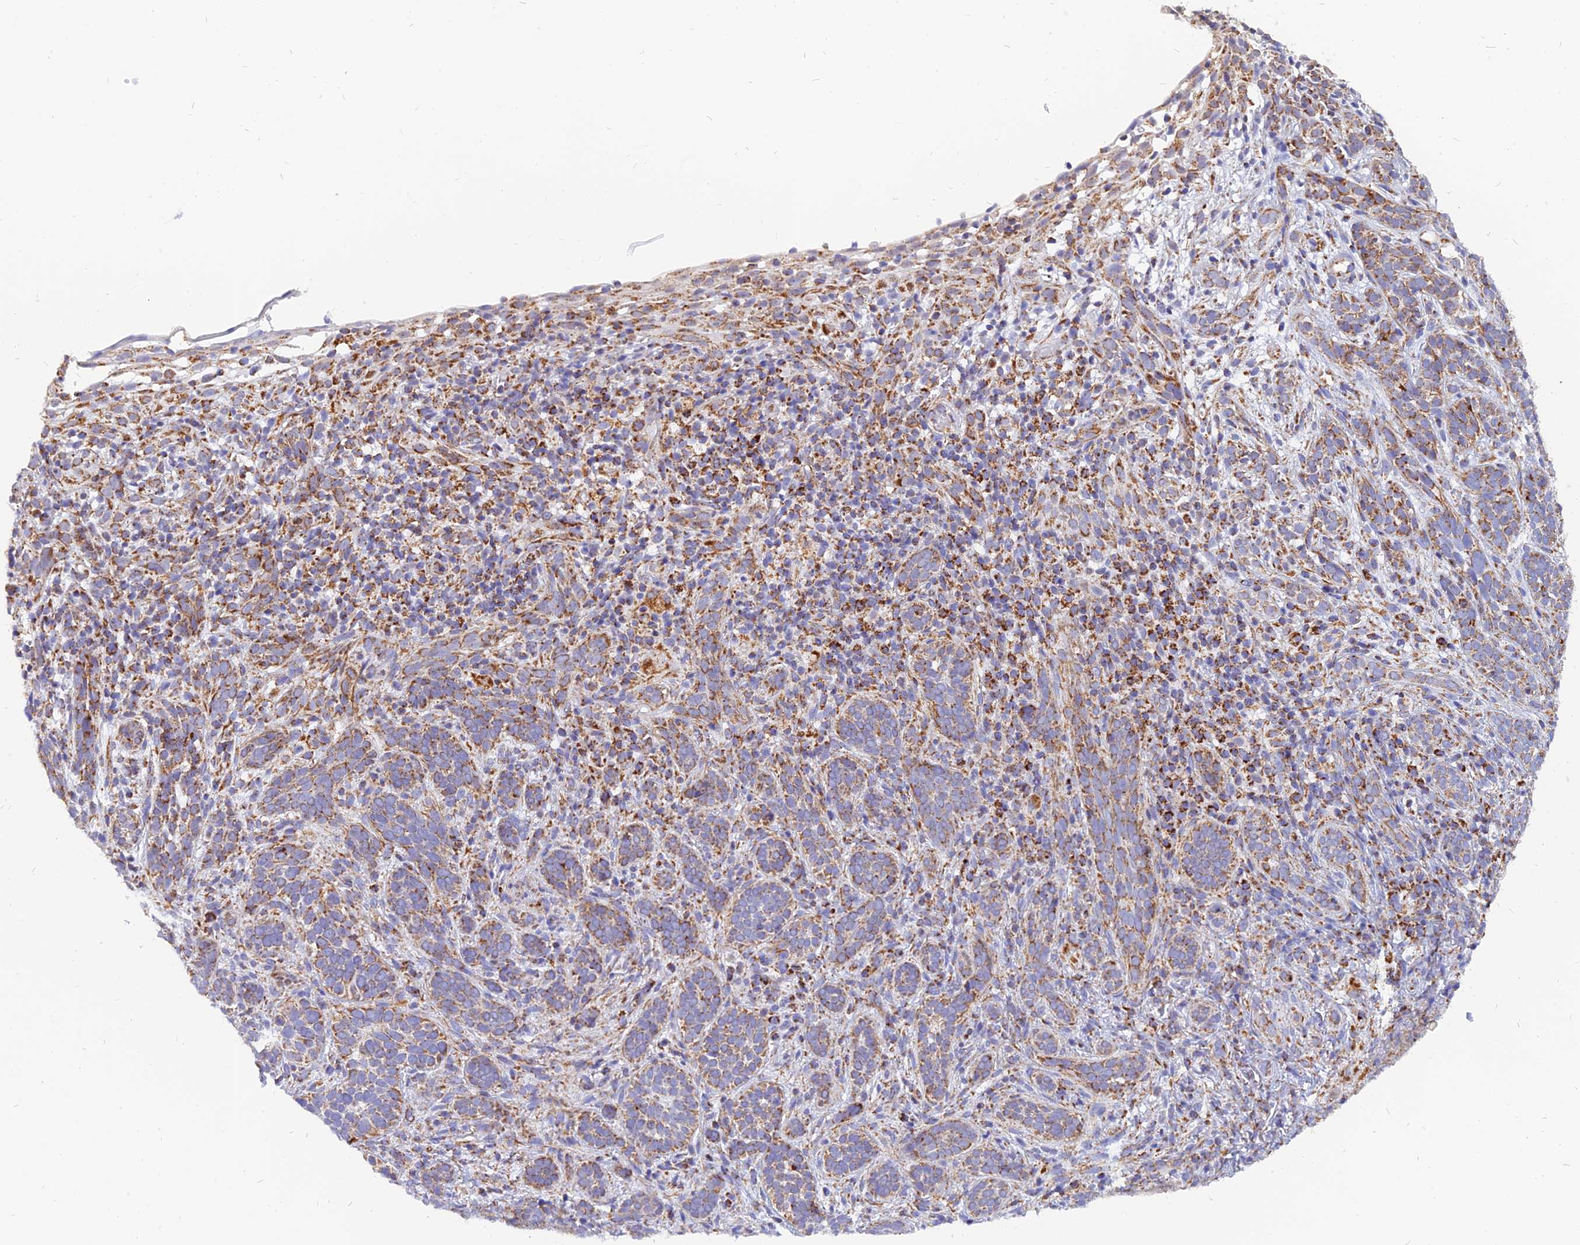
{"staining": {"intensity": "moderate", "quantity": ">75%", "location": "cytoplasmic/membranous"}, "tissue": "skin cancer", "cell_type": "Tumor cells", "image_type": "cancer", "snomed": [{"axis": "morphology", "description": "Basal cell carcinoma"}, {"axis": "topography", "description": "Skin"}], "caption": "Immunohistochemistry of skin basal cell carcinoma exhibits medium levels of moderate cytoplasmic/membranous positivity in approximately >75% of tumor cells.", "gene": "NDUFB6", "patient": {"sex": "male", "age": 71}}